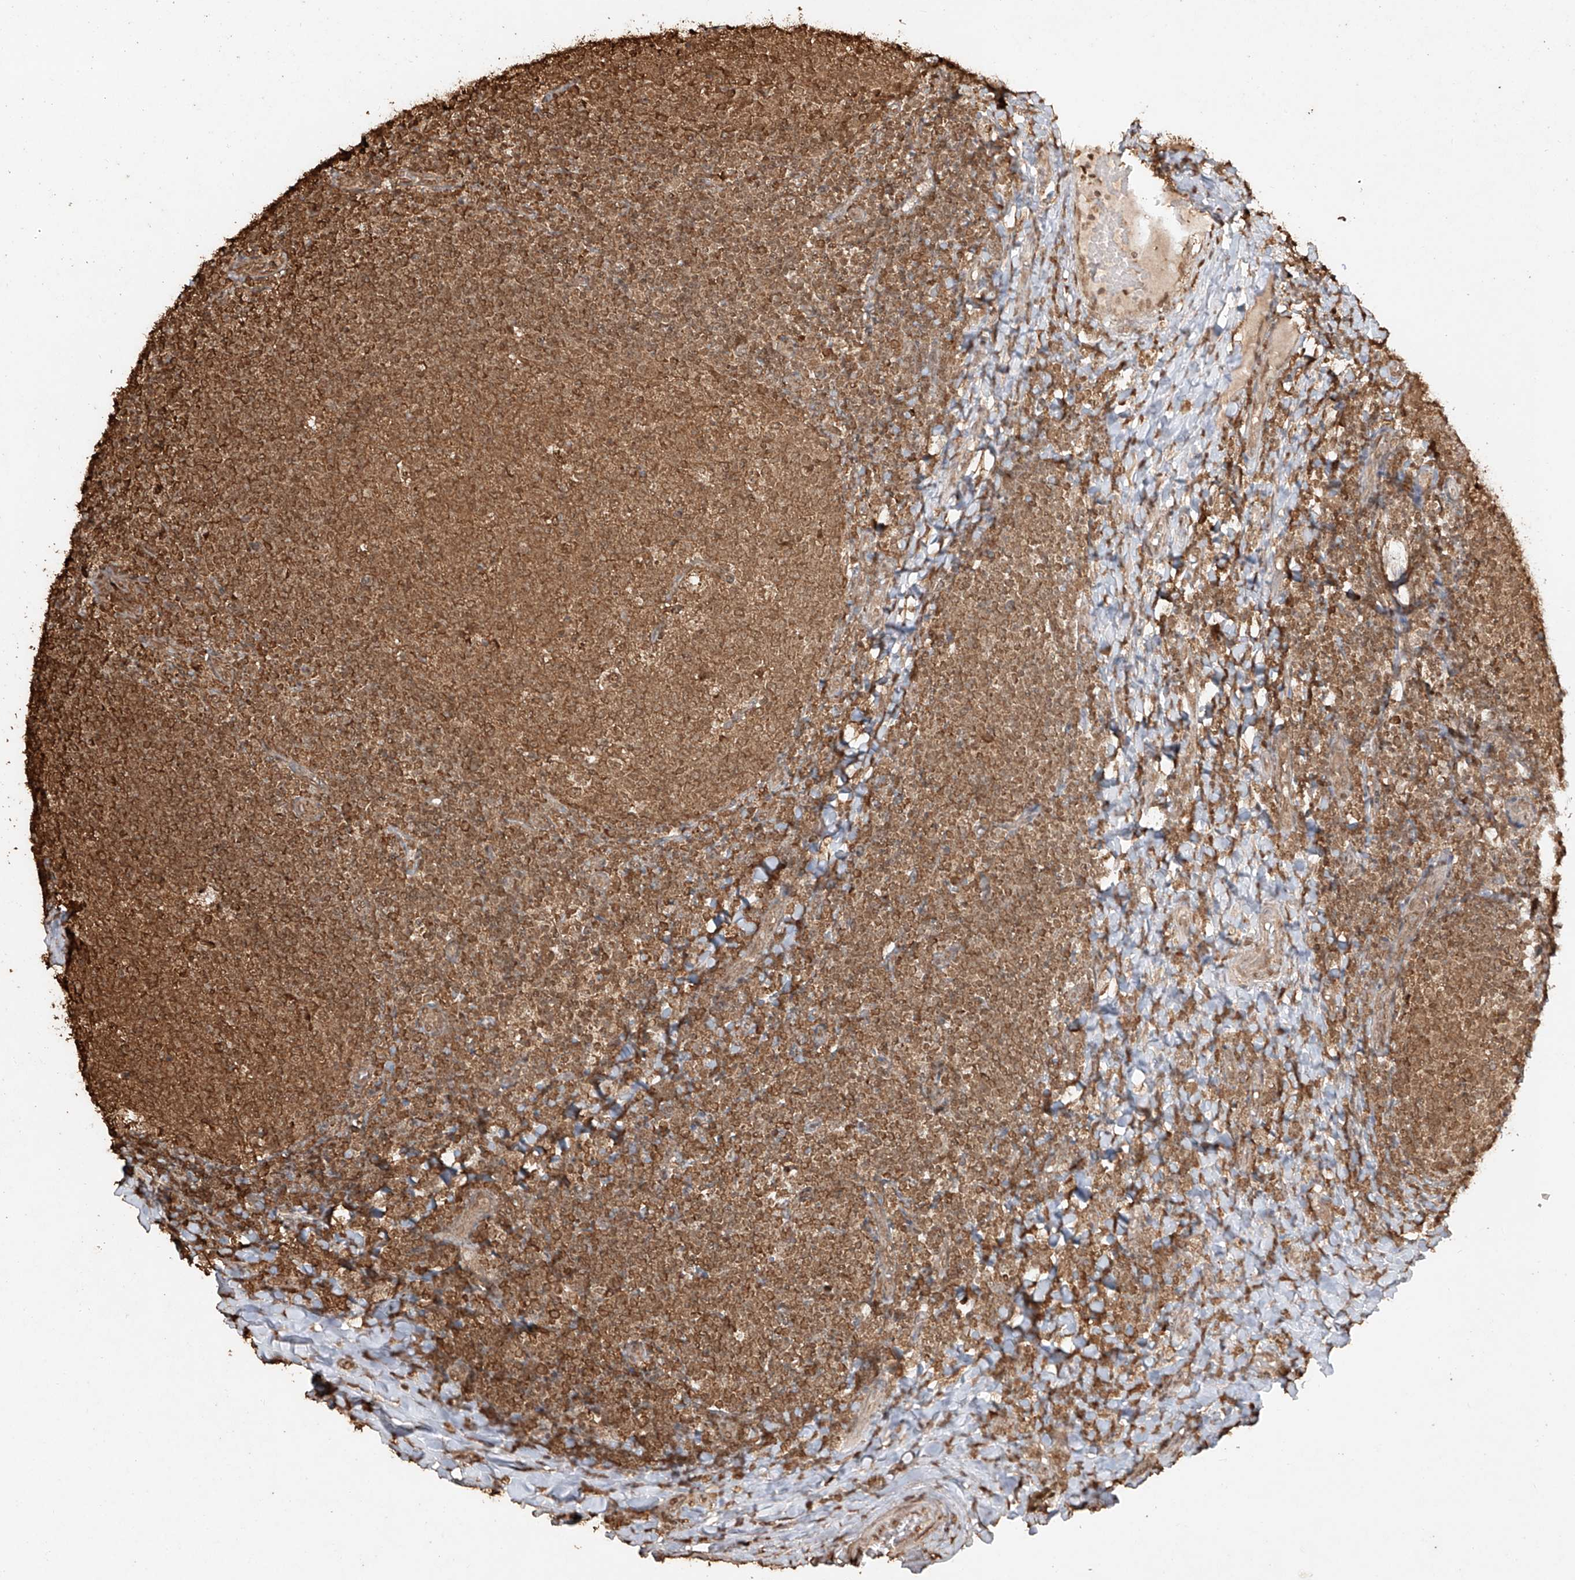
{"staining": {"intensity": "moderate", "quantity": ">75%", "location": "cytoplasmic/membranous"}, "tissue": "tonsil", "cell_type": "Germinal center cells", "image_type": "normal", "snomed": [{"axis": "morphology", "description": "Normal tissue, NOS"}, {"axis": "topography", "description": "Tonsil"}], "caption": "Tonsil stained with DAB IHC exhibits medium levels of moderate cytoplasmic/membranous expression in about >75% of germinal center cells.", "gene": "TIGAR", "patient": {"sex": "female", "age": 19}}